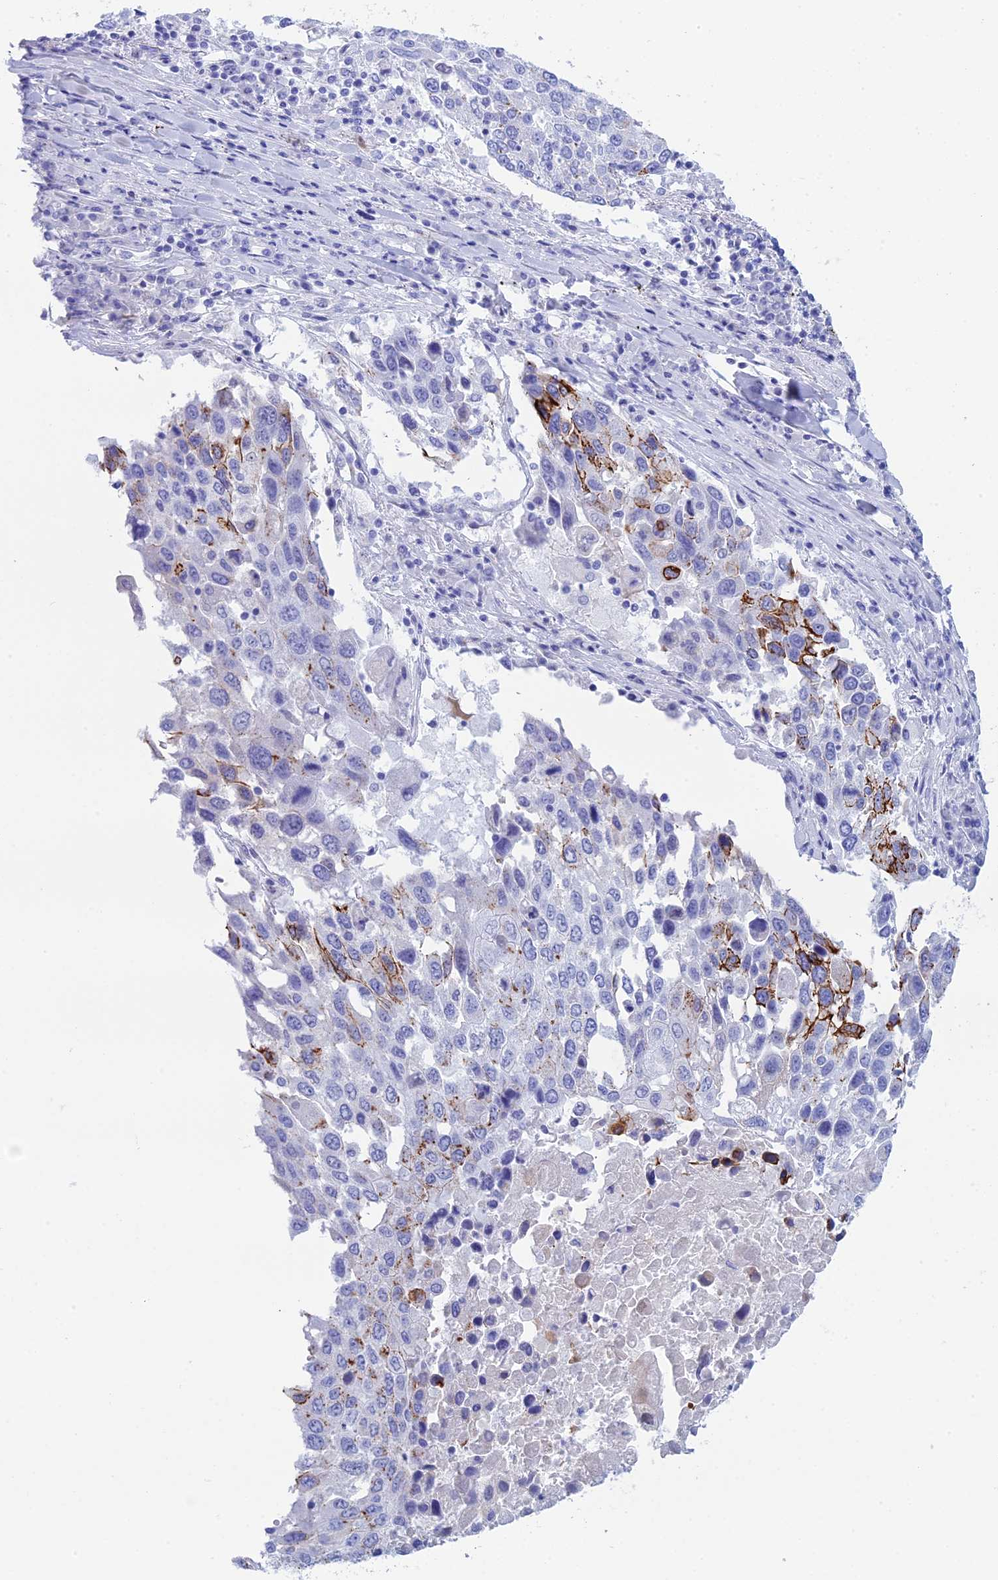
{"staining": {"intensity": "moderate", "quantity": "<25%", "location": "cytoplasmic/membranous"}, "tissue": "lung cancer", "cell_type": "Tumor cells", "image_type": "cancer", "snomed": [{"axis": "morphology", "description": "Squamous cell carcinoma, NOS"}, {"axis": "topography", "description": "Lung"}], "caption": "Moderate cytoplasmic/membranous staining for a protein is identified in about <25% of tumor cells of lung cancer (squamous cell carcinoma) using immunohistochemistry.", "gene": "ERICH4", "patient": {"sex": "male", "age": 65}}